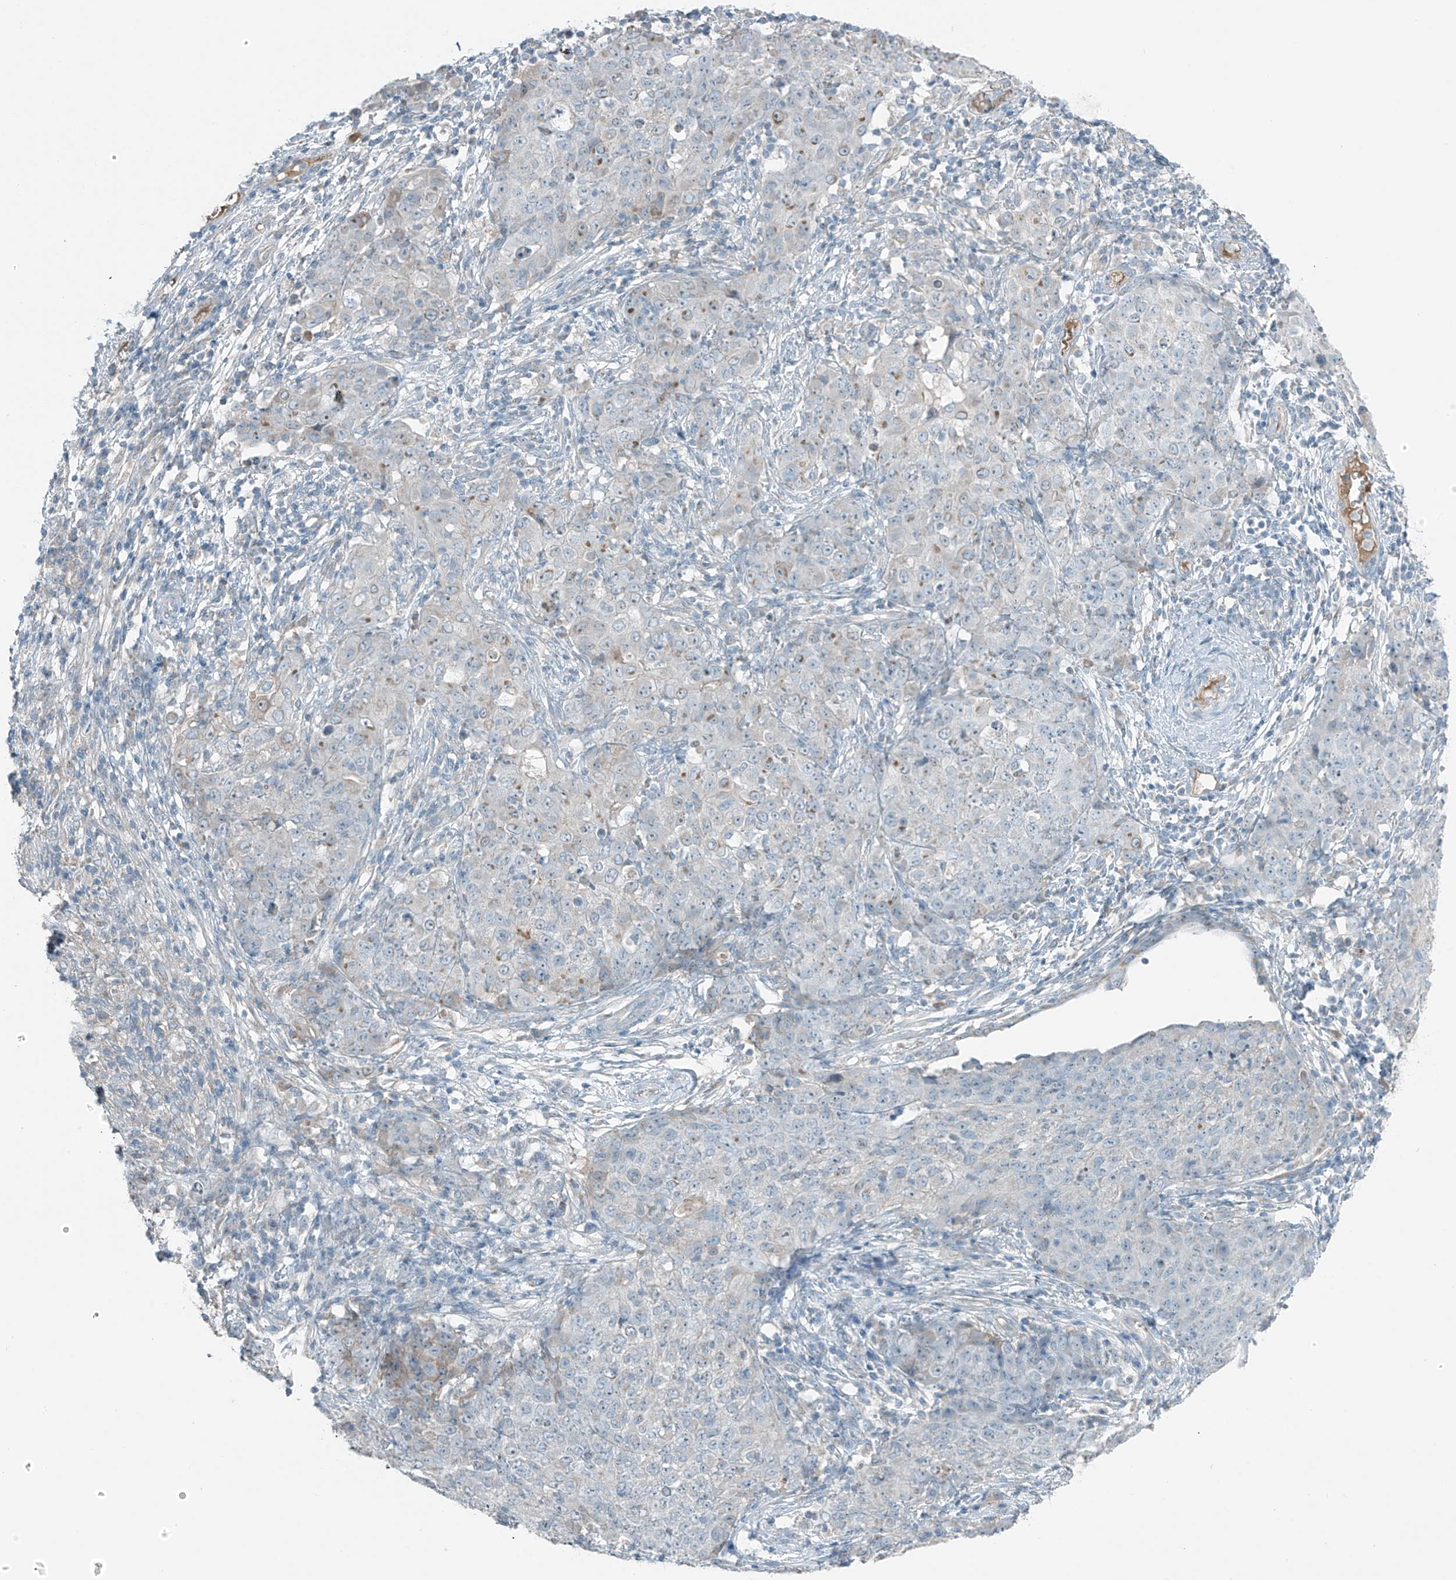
{"staining": {"intensity": "negative", "quantity": "none", "location": "none"}, "tissue": "ovarian cancer", "cell_type": "Tumor cells", "image_type": "cancer", "snomed": [{"axis": "morphology", "description": "Carcinoma, endometroid"}, {"axis": "topography", "description": "Ovary"}], "caption": "IHC histopathology image of ovarian cancer (endometroid carcinoma) stained for a protein (brown), which demonstrates no expression in tumor cells.", "gene": "FAM131C", "patient": {"sex": "female", "age": 42}}